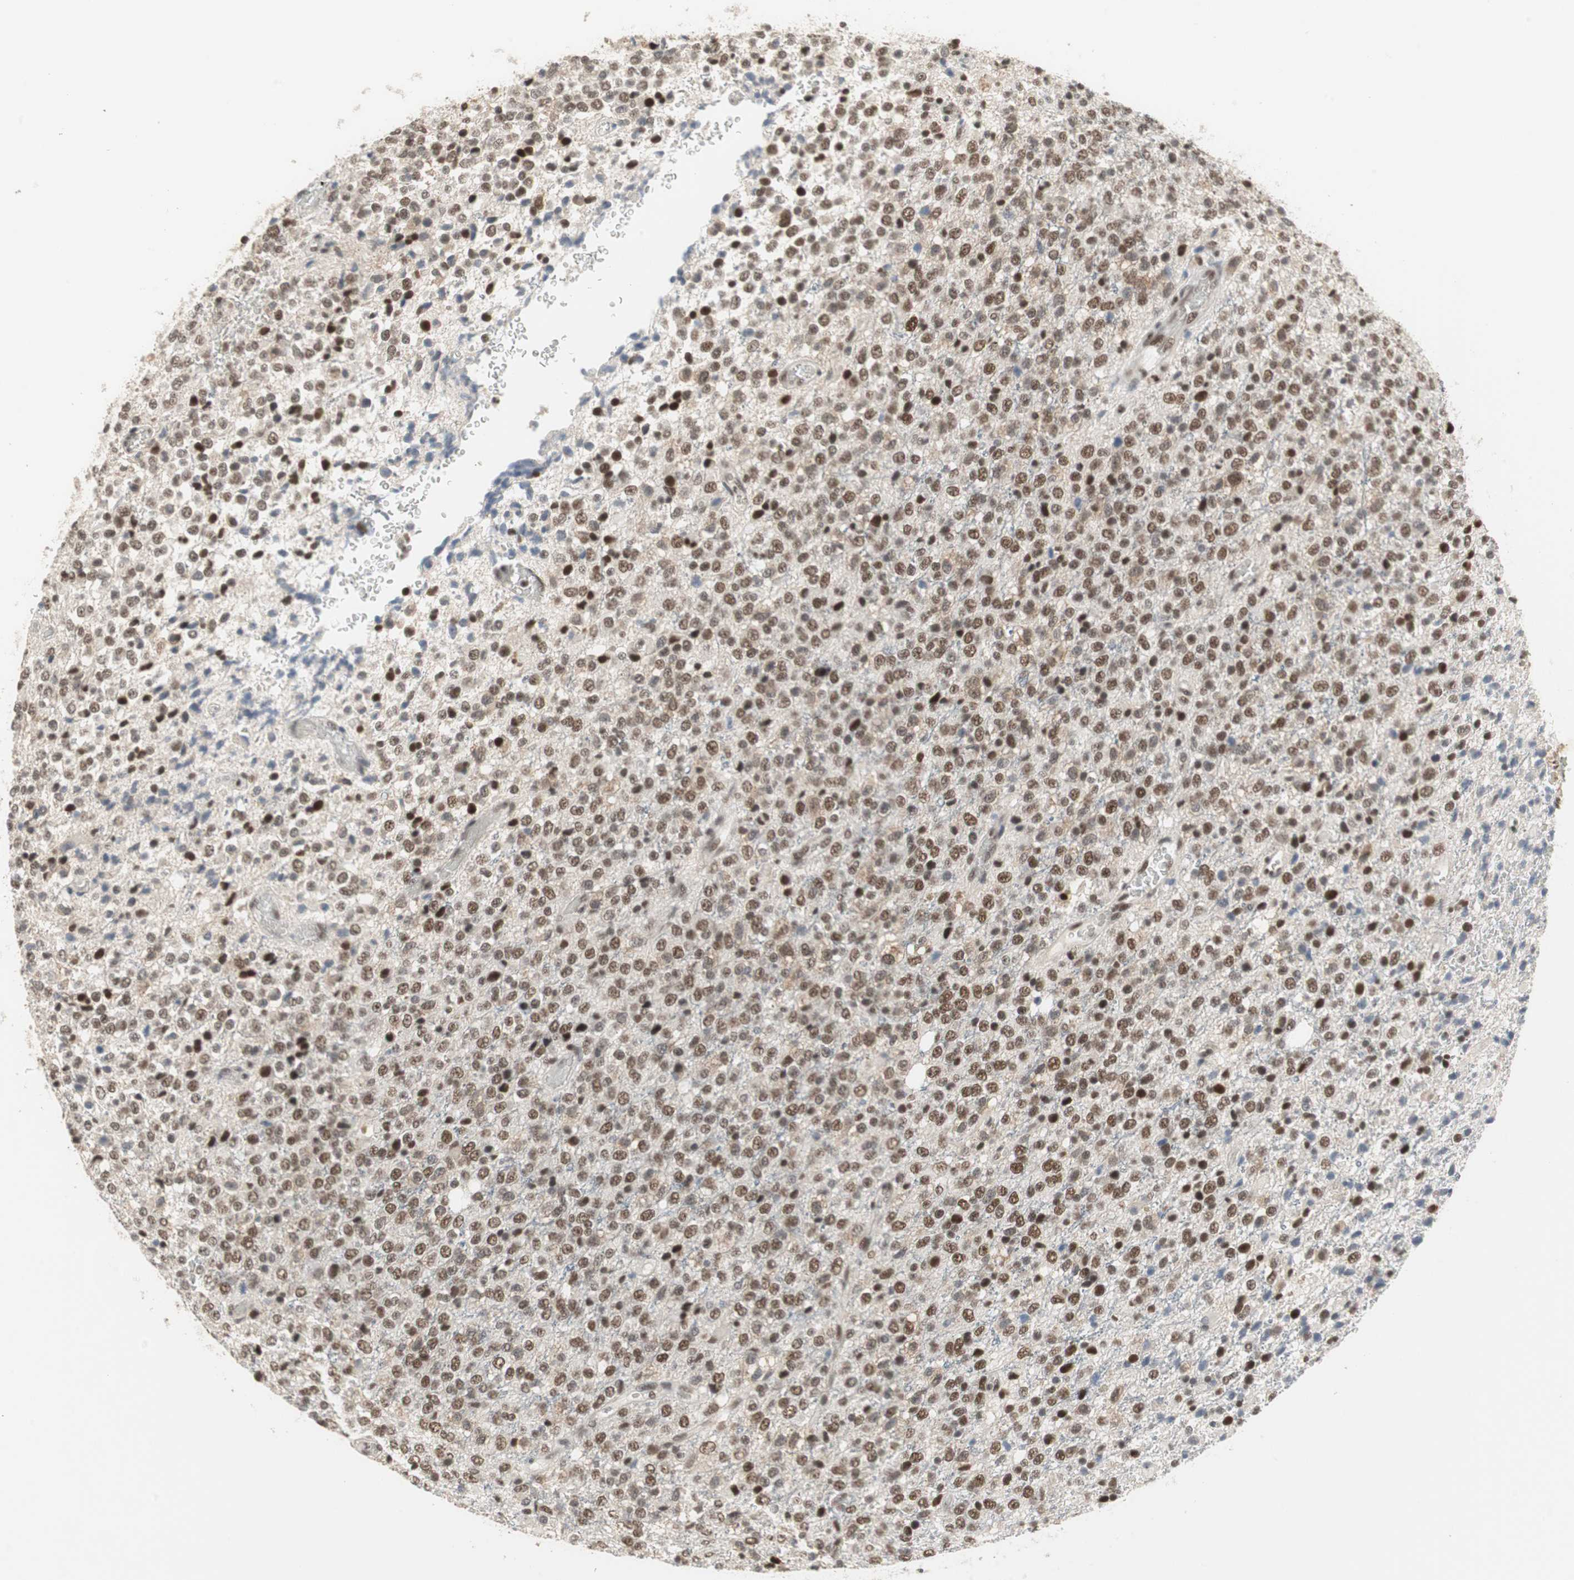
{"staining": {"intensity": "strong", "quantity": ">75%", "location": "nuclear"}, "tissue": "glioma", "cell_type": "Tumor cells", "image_type": "cancer", "snomed": [{"axis": "morphology", "description": "Glioma, malignant, High grade"}, {"axis": "topography", "description": "pancreas cauda"}], "caption": "Tumor cells reveal strong nuclear expression in about >75% of cells in malignant glioma (high-grade).", "gene": "RTF1", "patient": {"sex": "male", "age": 60}}